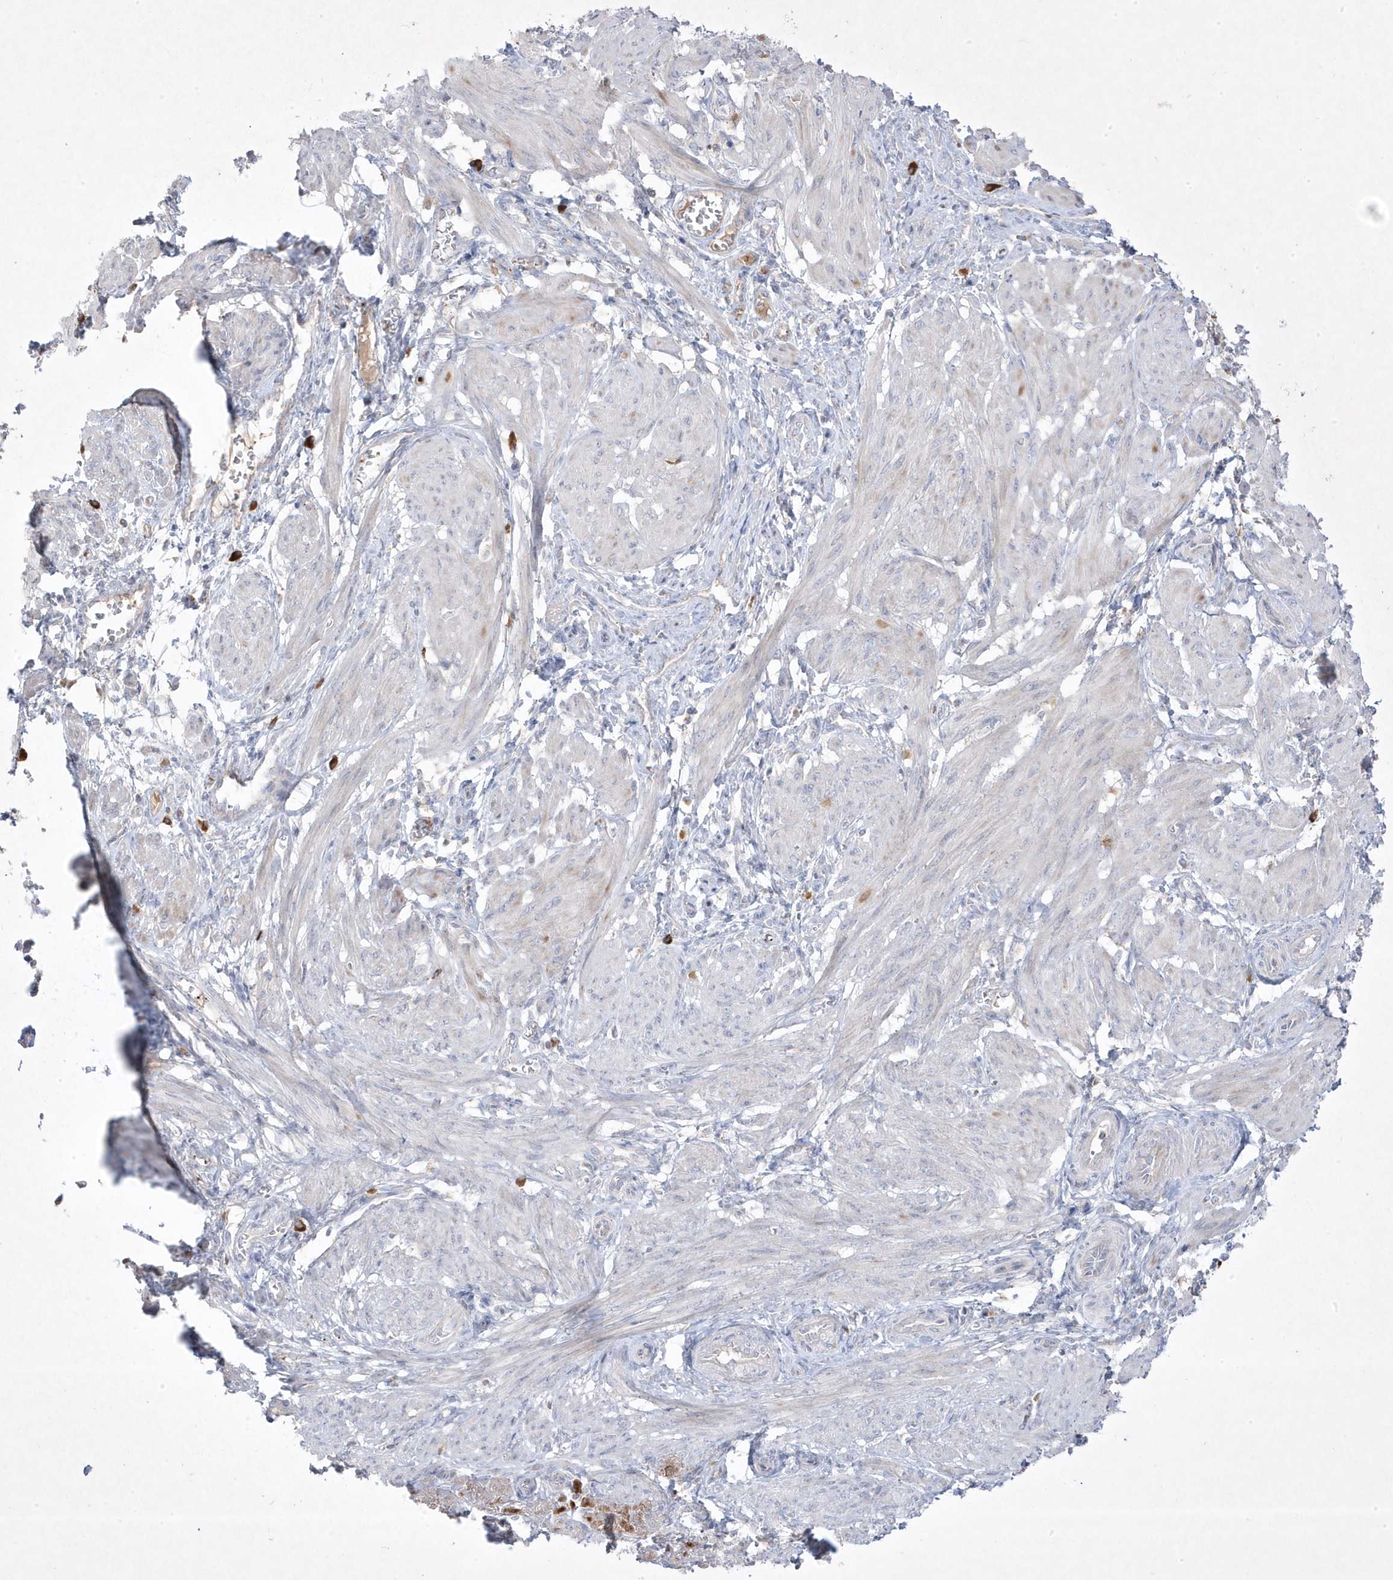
{"staining": {"intensity": "strong", "quantity": "25%-75%", "location": "cytoplasmic/membranous"}, "tissue": "smooth muscle", "cell_type": "Smooth muscle cells", "image_type": "normal", "snomed": [{"axis": "morphology", "description": "Normal tissue, NOS"}, {"axis": "topography", "description": "Smooth muscle"}], "caption": "The histopathology image demonstrates staining of unremarkable smooth muscle, revealing strong cytoplasmic/membranous protein staining (brown color) within smooth muscle cells.", "gene": "ADAMTSL3", "patient": {"sex": "female", "age": 39}}